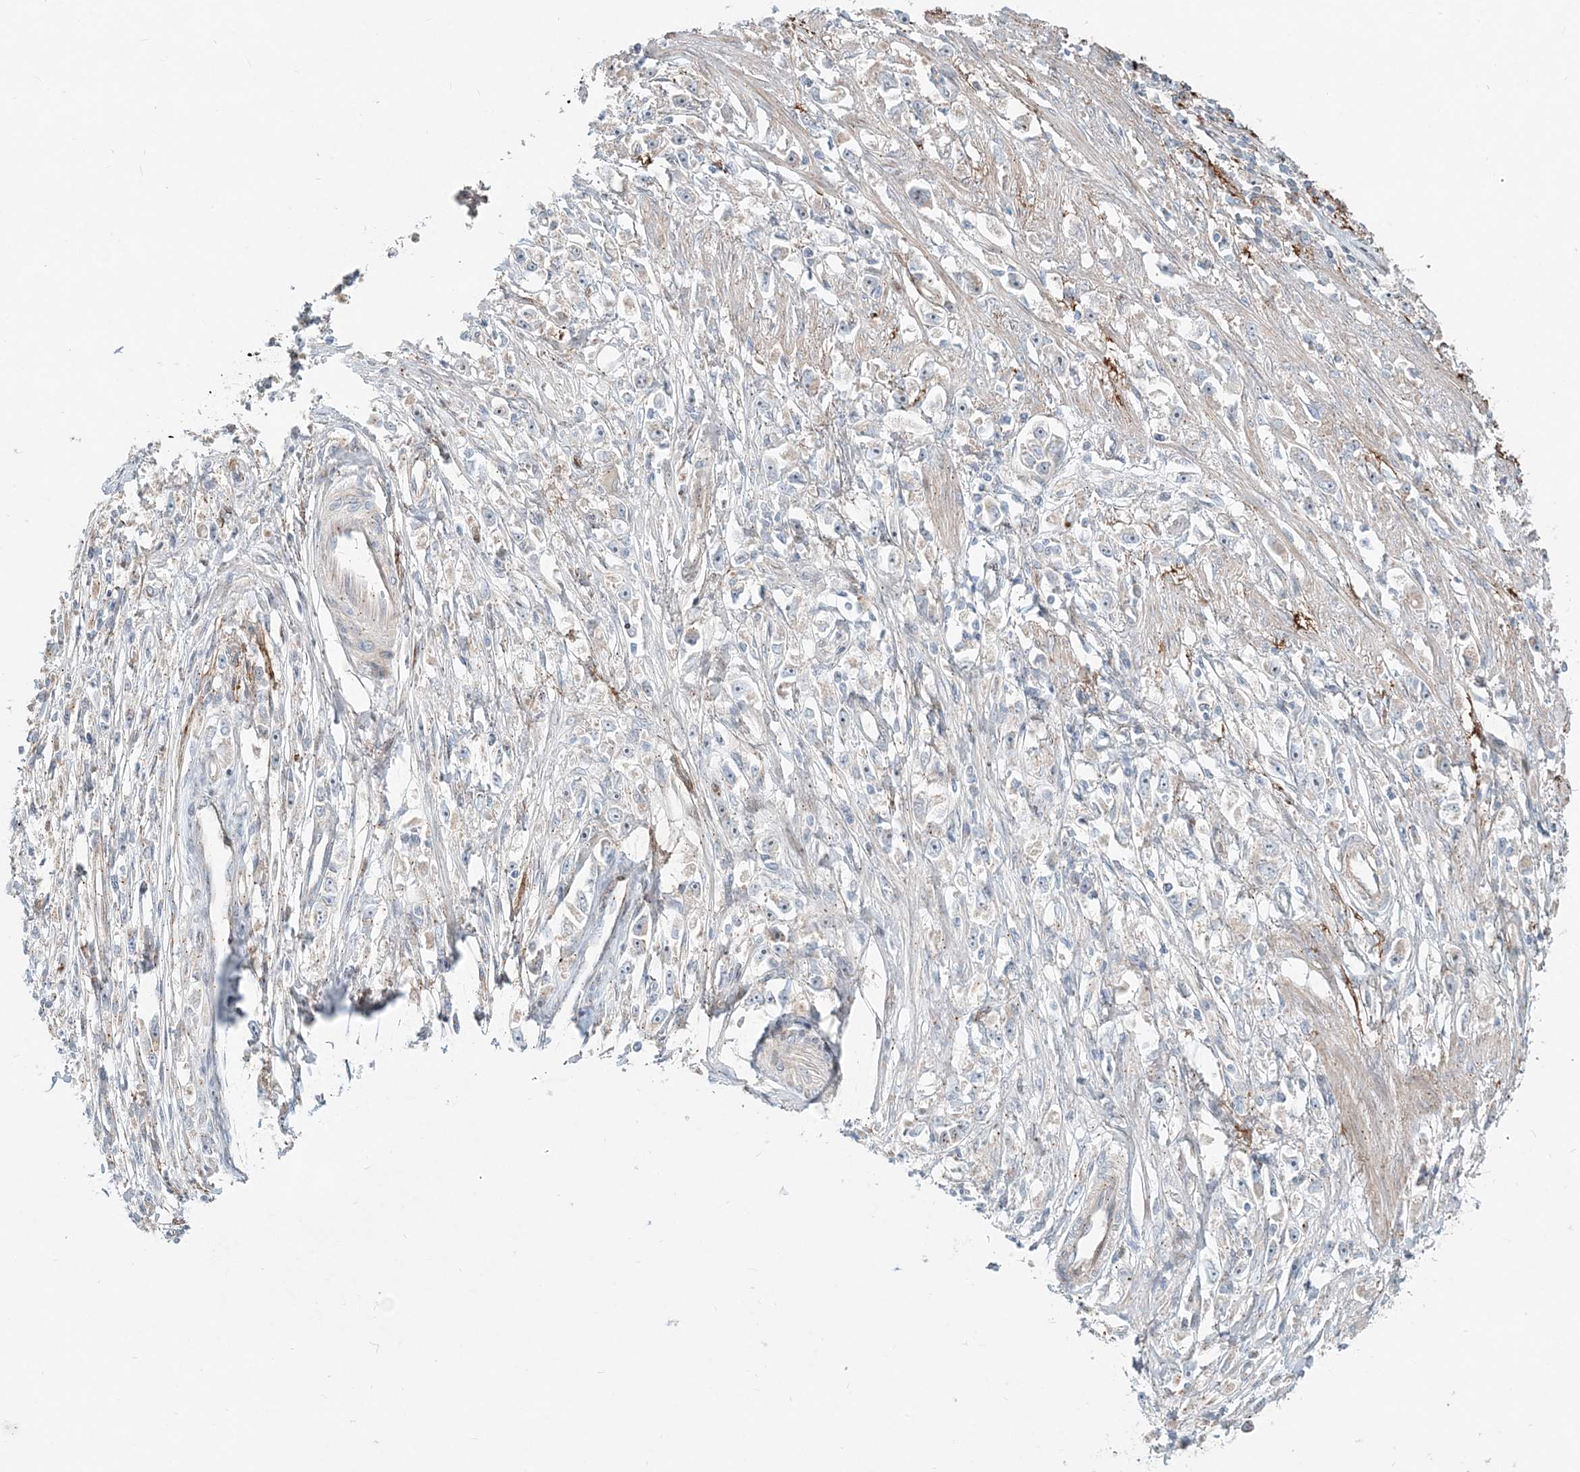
{"staining": {"intensity": "negative", "quantity": "none", "location": "none"}, "tissue": "stomach cancer", "cell_type": "Tumor cells", "image_type": "cancer", "snomed": [{"axis": "morphology", "description": "Adenocarcinoma, NOS"}, {"axis": "topography", "description": "Stomach"}], "caption": "Histopathology image shows no significant protein staining in tumor cells of adenocarcinoma (stomach).", "gene": "CXXC5", "patient": {"sex": "female", "age": 59}}